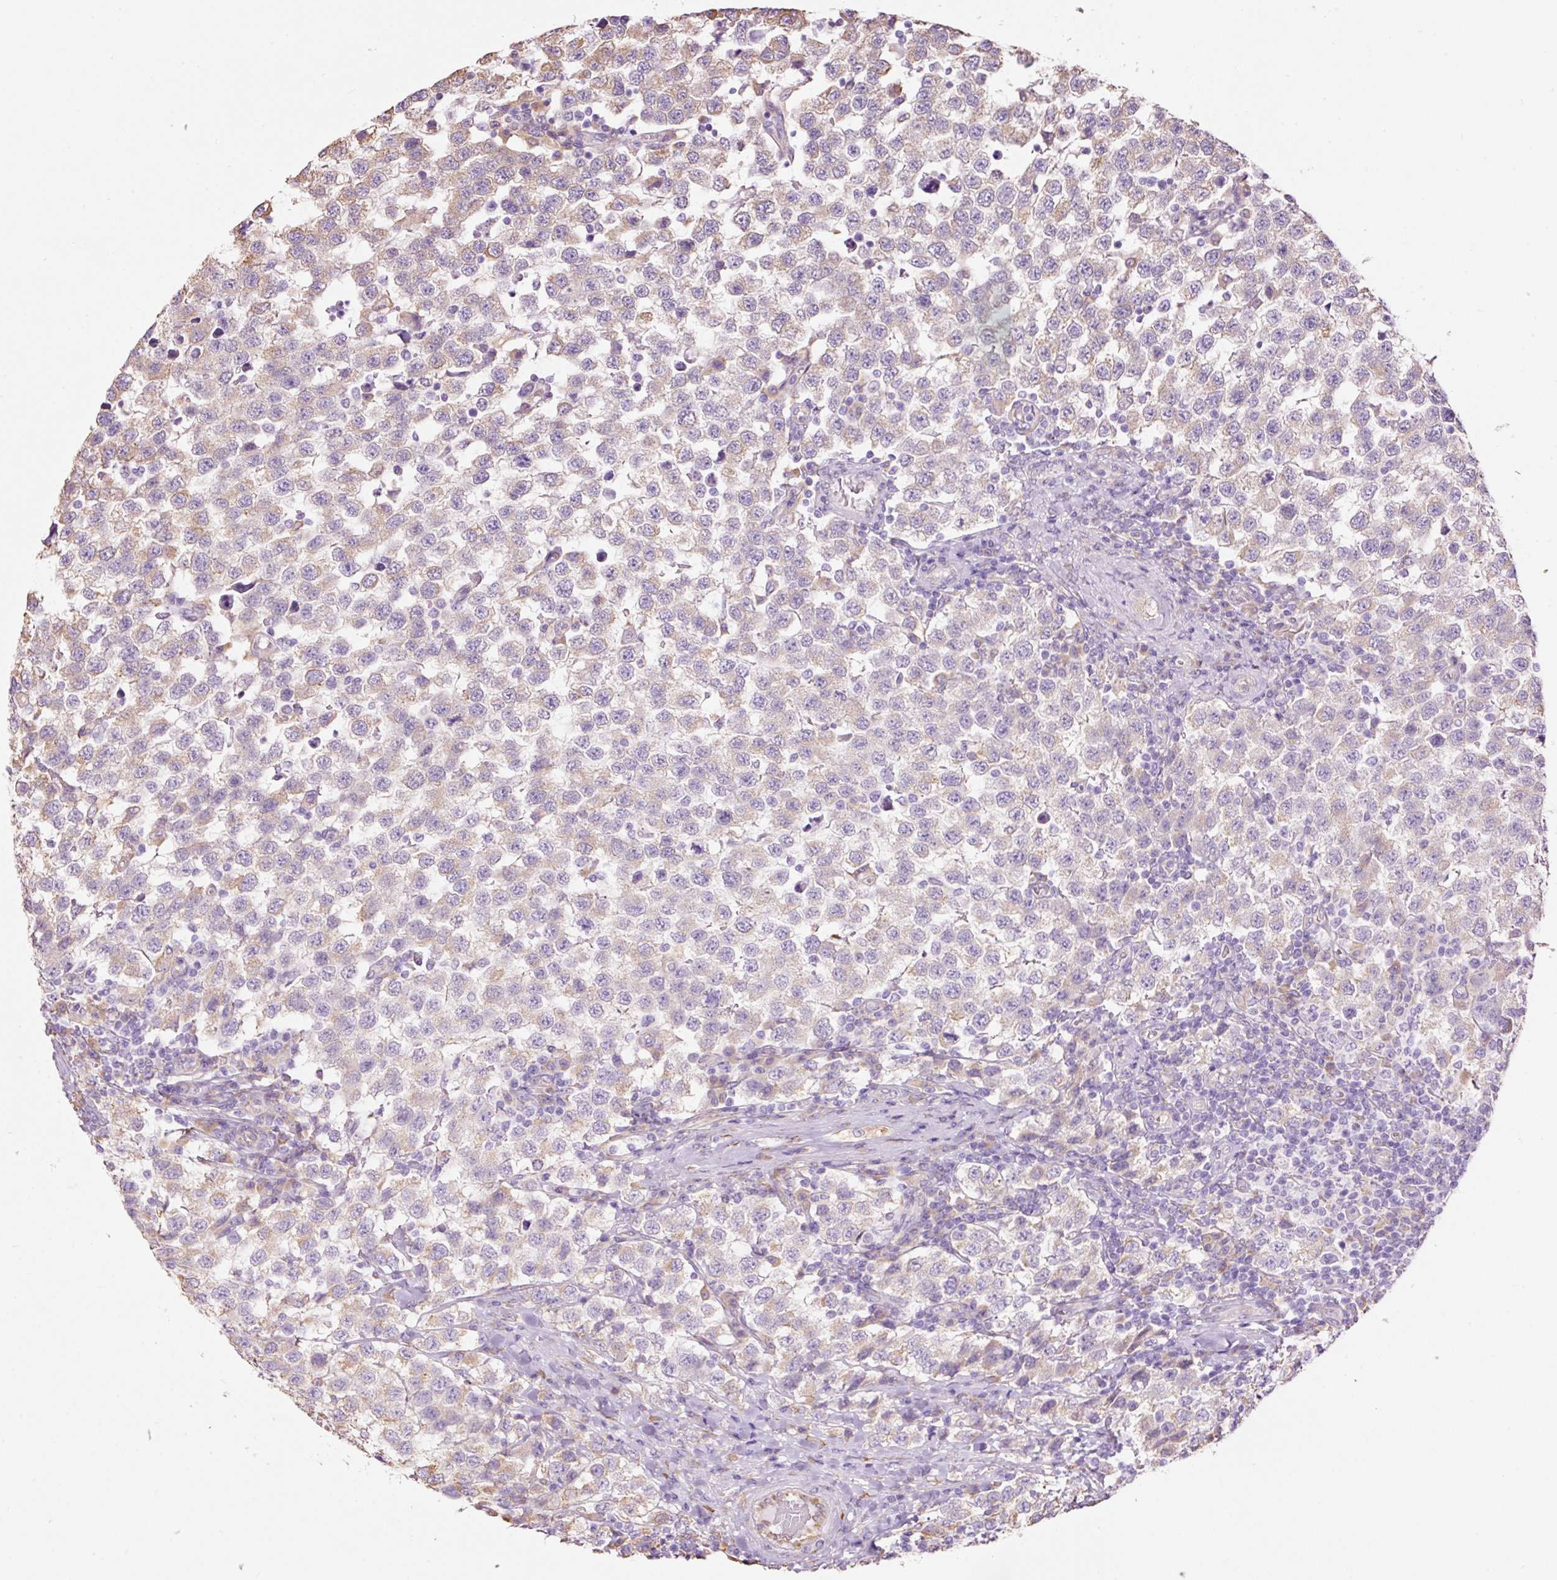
{"staining": {"intensity": "weak", "quantity": "<25%", "location": "cytoplasmic/membranous"}, "tissue": "testis cancer", "cell_type": "Tumor cells", "image_type": "cancer", "snomed": [{"axis": "morphology", "description": "Seminoma, NOS"}, {"axis": "topography", "description": "Testis"}], "caption": "The immunohistochemistry (IHC) micrograph has no significant staining in tumor cells of testis seminoma tissue. (Brightfield microscopy of DAB immunohistochemistry (IHC) at high magnification).", "gene": "GCG", "patient": {"sex": "male", "age": 34}}